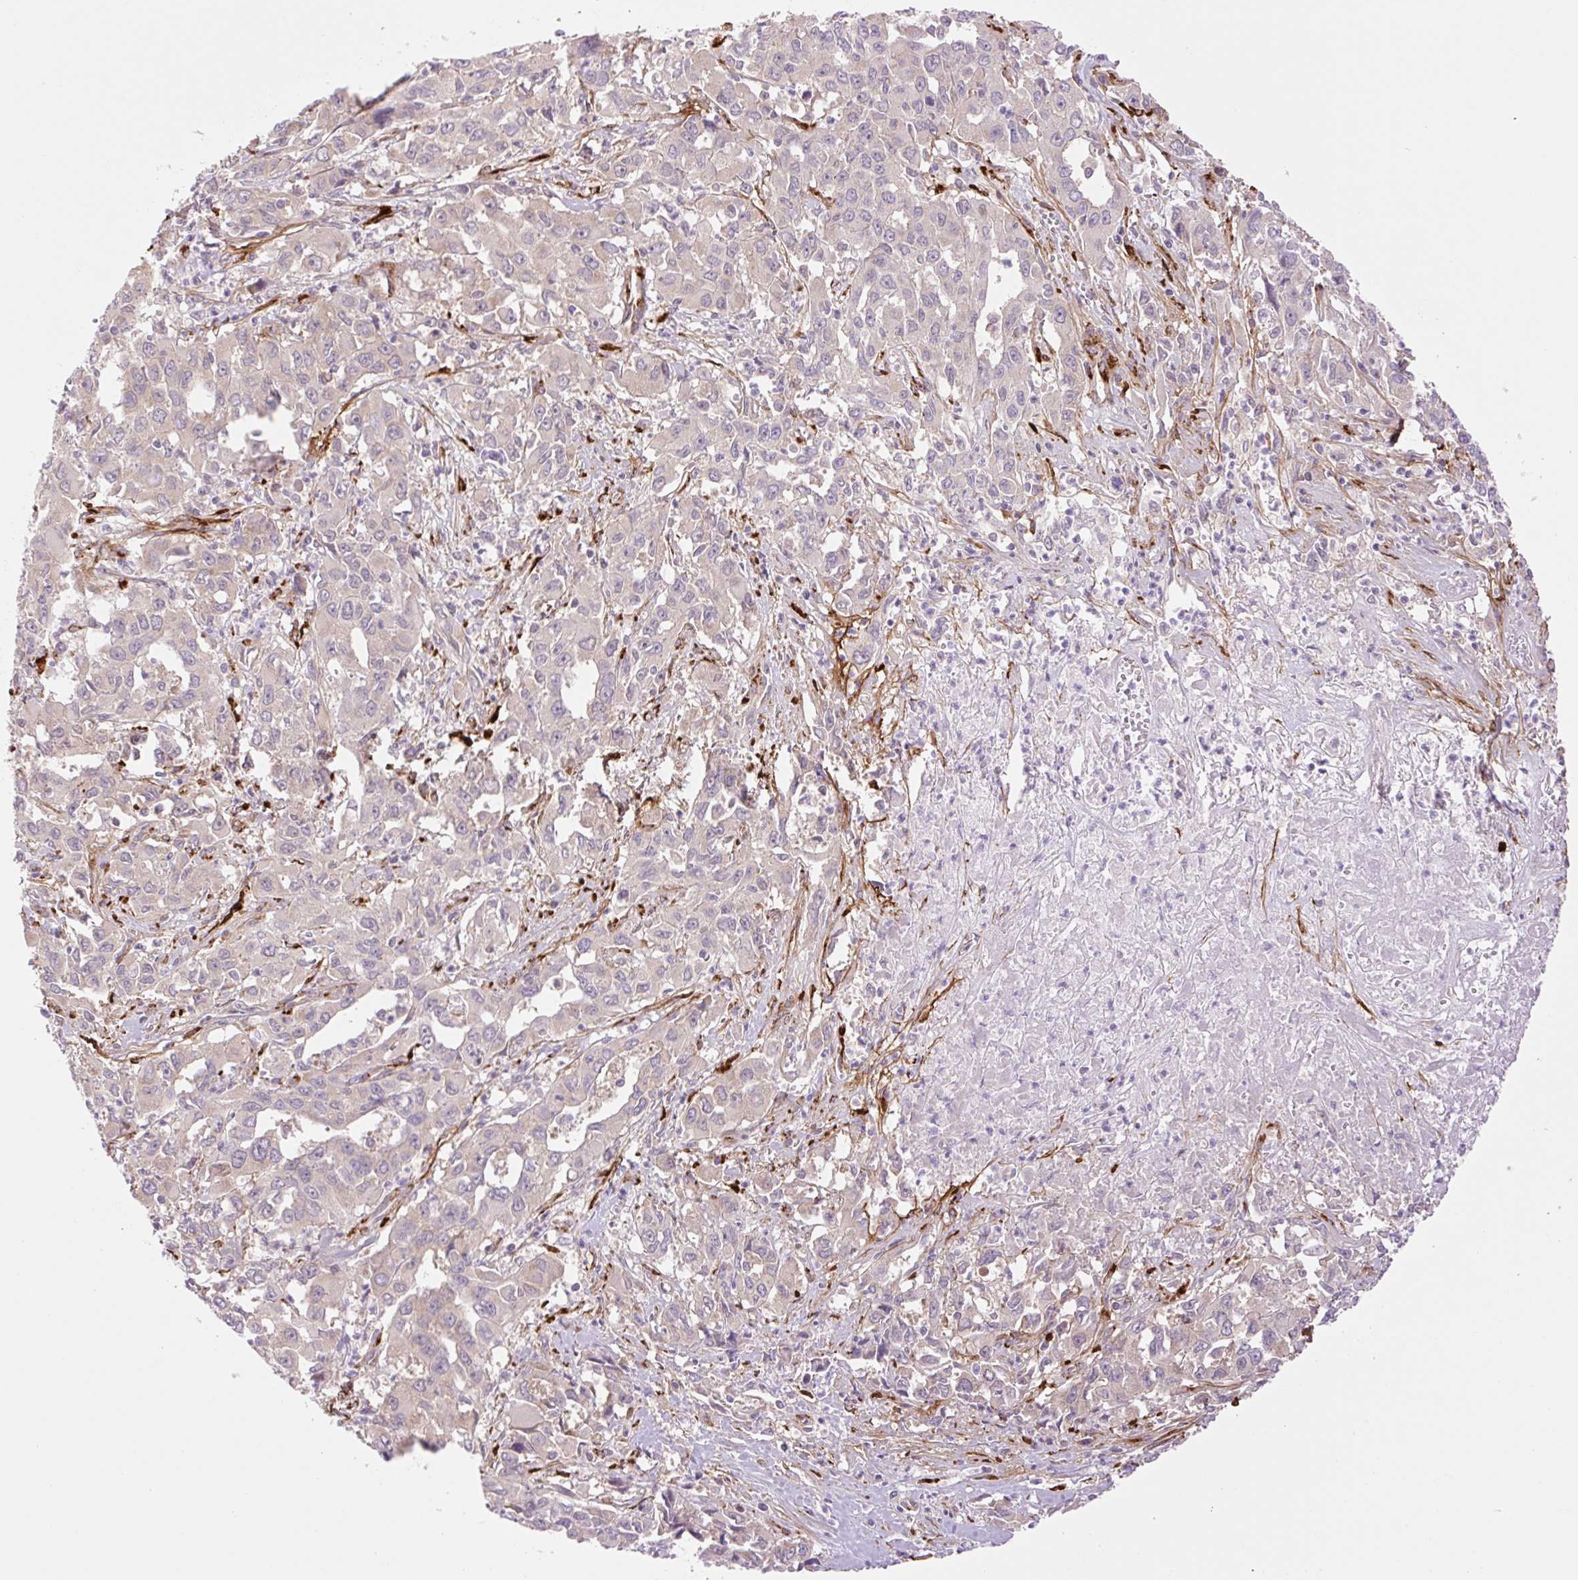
{"staining": {"intensity": "negative", "quantity": "none", "location": "none"}, "tissue": "liver cancer", "cell_type": "Tumor cells", "image_type": "cancer", "snomed": [{"axis": "morphology", "description": "Carcinoma, Hepatocellular, NOS"}, {"axis": "topography", "description": "Liver"}], "caption": "DAB immunohistochemical staining of liver hepatocellular carcinoma exhibits no significant expression in tumor cells.", "gene": "COL5A1", "patient": {"sex": "male", "age": 63}}